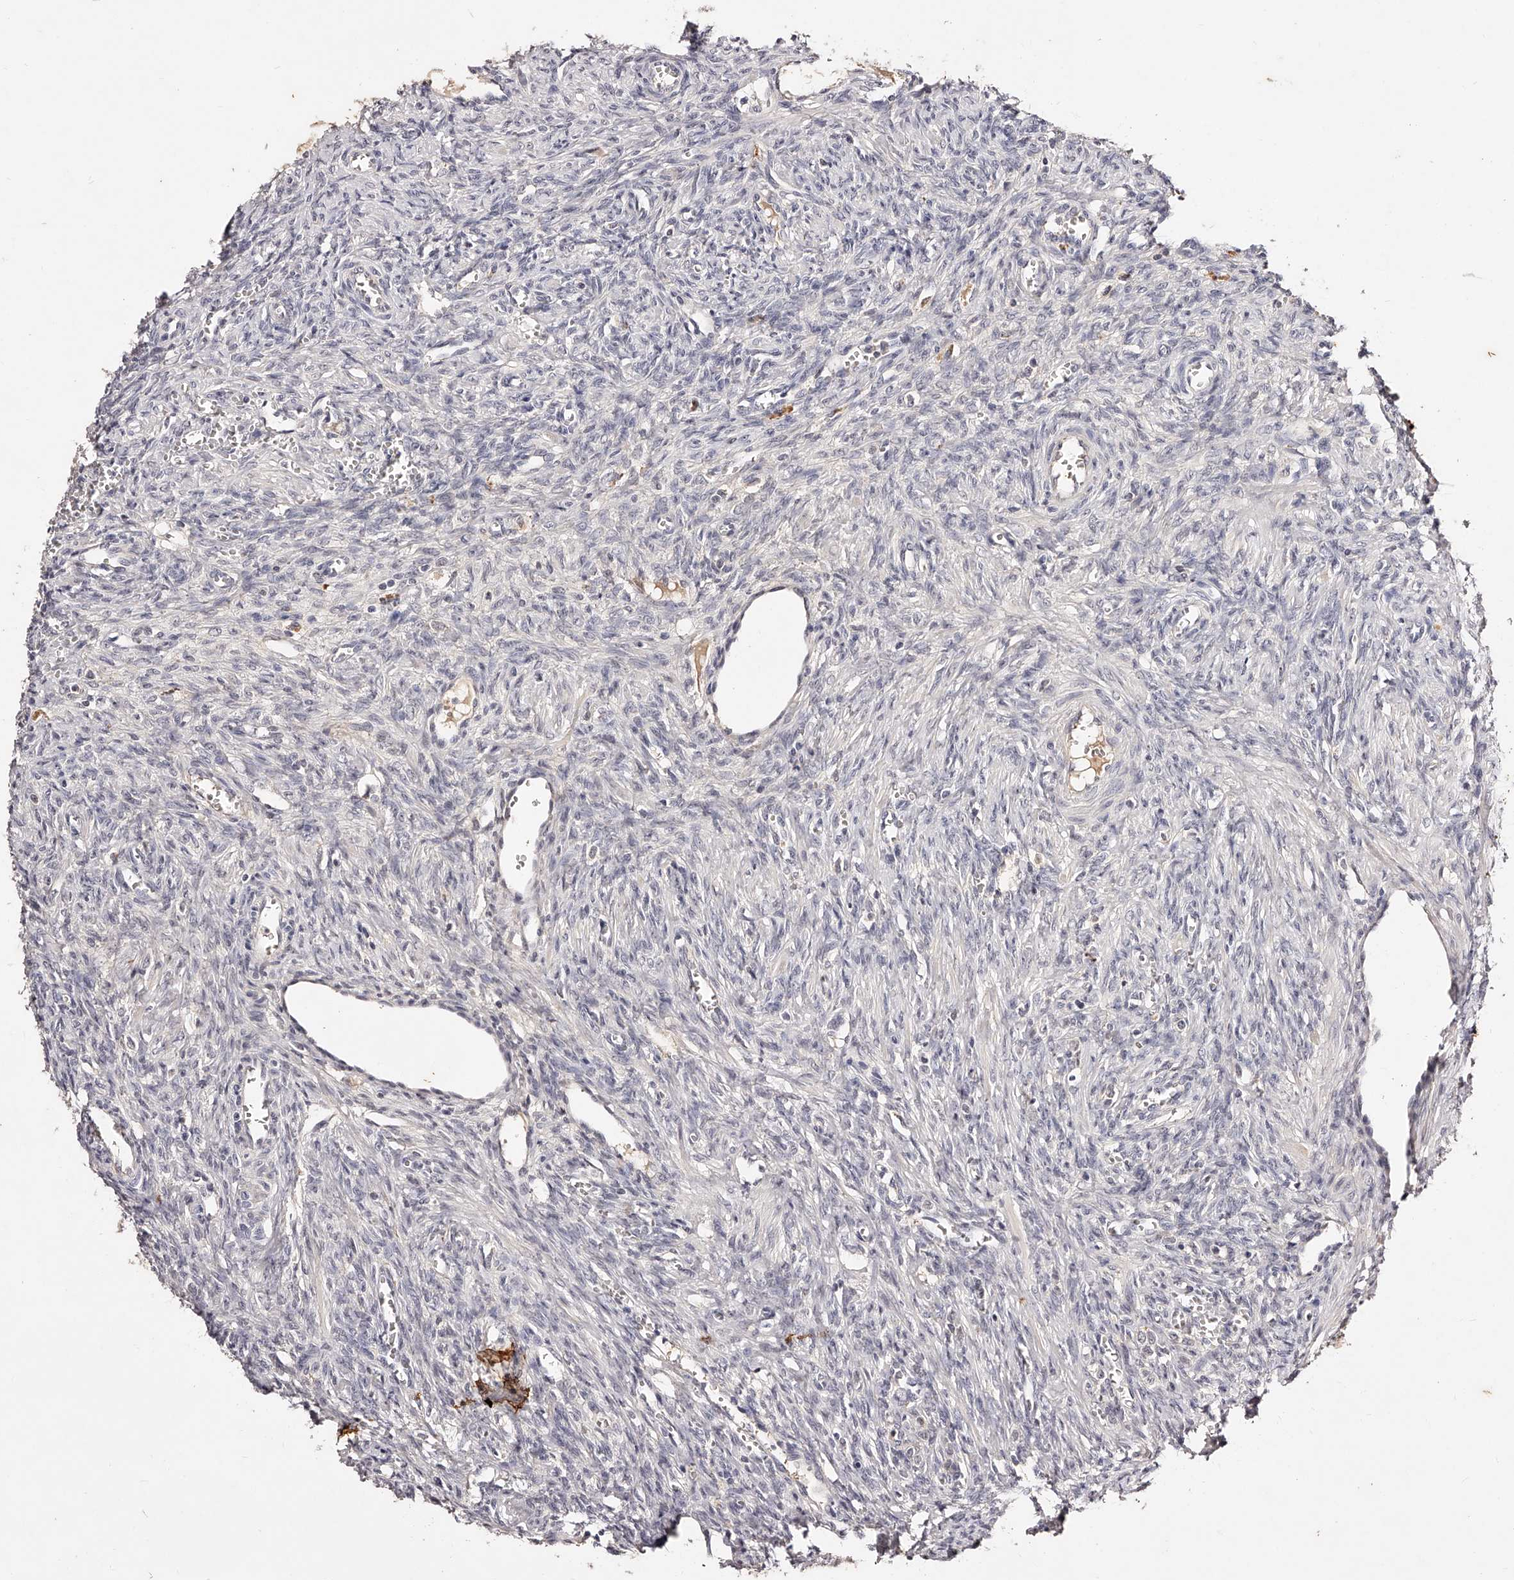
{"staining": {"intensity": "negative", "quantity": "none", "location": "none"}, "tissue": "ovary", "cell_type": "Ovarian stroma cells", "image_type": "normal", "snomed": [{"axis": "morphology", "description": "Normal tissue, NOS"}, {"axis": "topography", "description": "Ovary"}], "caption": "DAB immunohistochemical staining of unremarkable human ovary reveals no significant positivity in ovarian stroma cells. (Brightfield microscopy of DAB (3,3'-diaminobenzidine) immunohistochemistry (IHC) at high magnification).", "gene": "PHACTR1", "patient": {"sex": "female", "age": 41}}